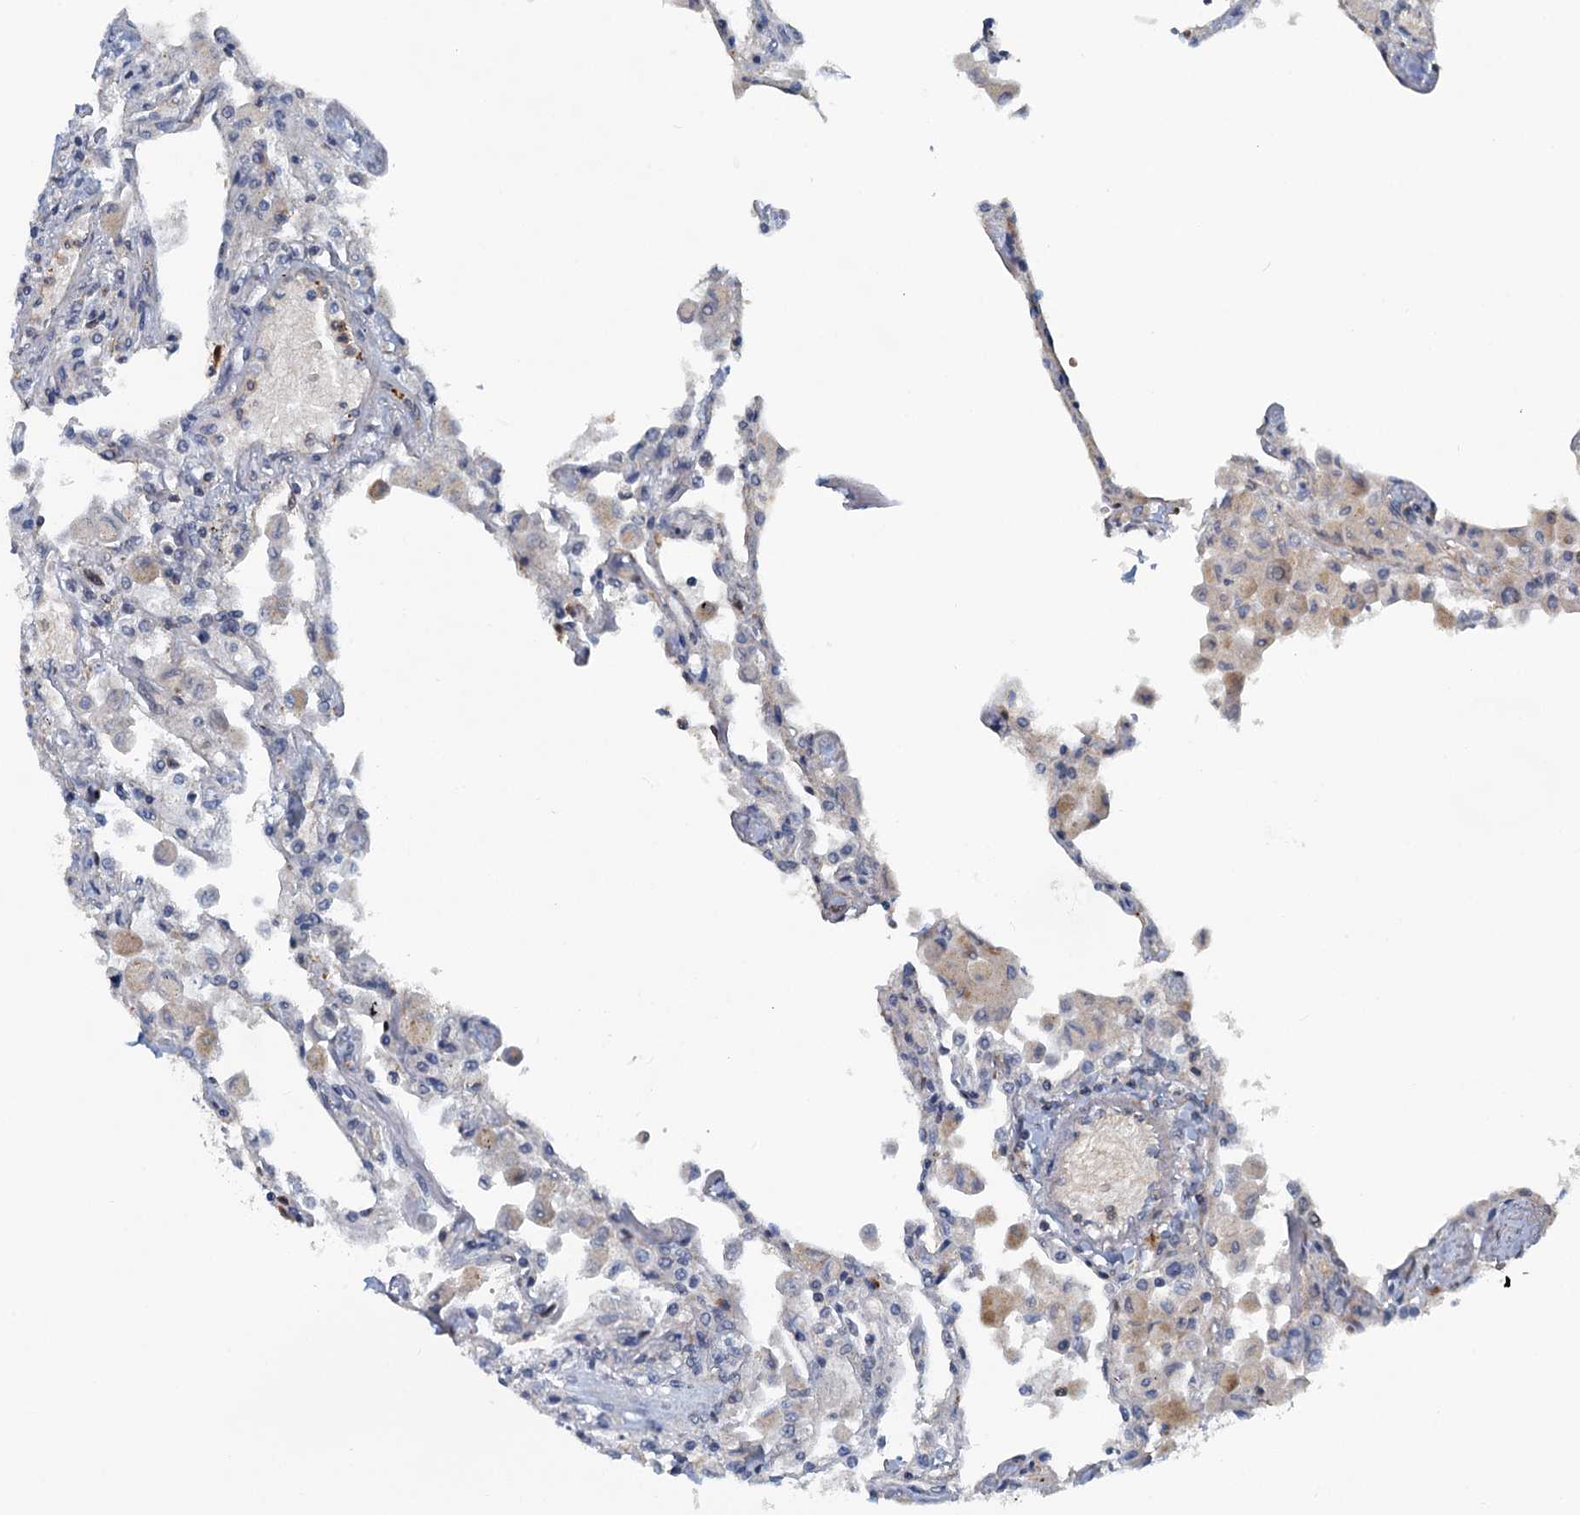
{"staining": {"intensity": "negative", "quantity": "none", "location": "none"}, "tissue": "lung", "cell_type": "Alveolar cells", "image_type": "normal", "snomed": [{"axis": "morphology", "description": "Normal tissue, NOS"}, {"axis": "topography", "description": "Bronchus"}, {"axis": "topography", "description": "Lung"}], "caption": "DAB immunohistochemical staining of unremarkable lung exhibits no significant positivity in alveolar cells. The staining was performed using DAB to visualize the protein expression in brown, while the nuclei were stained in blue with hematoxylin (Magnification: 20x).", "gene": "GCLM", "patient": {"sex": "female", "age": 49}}